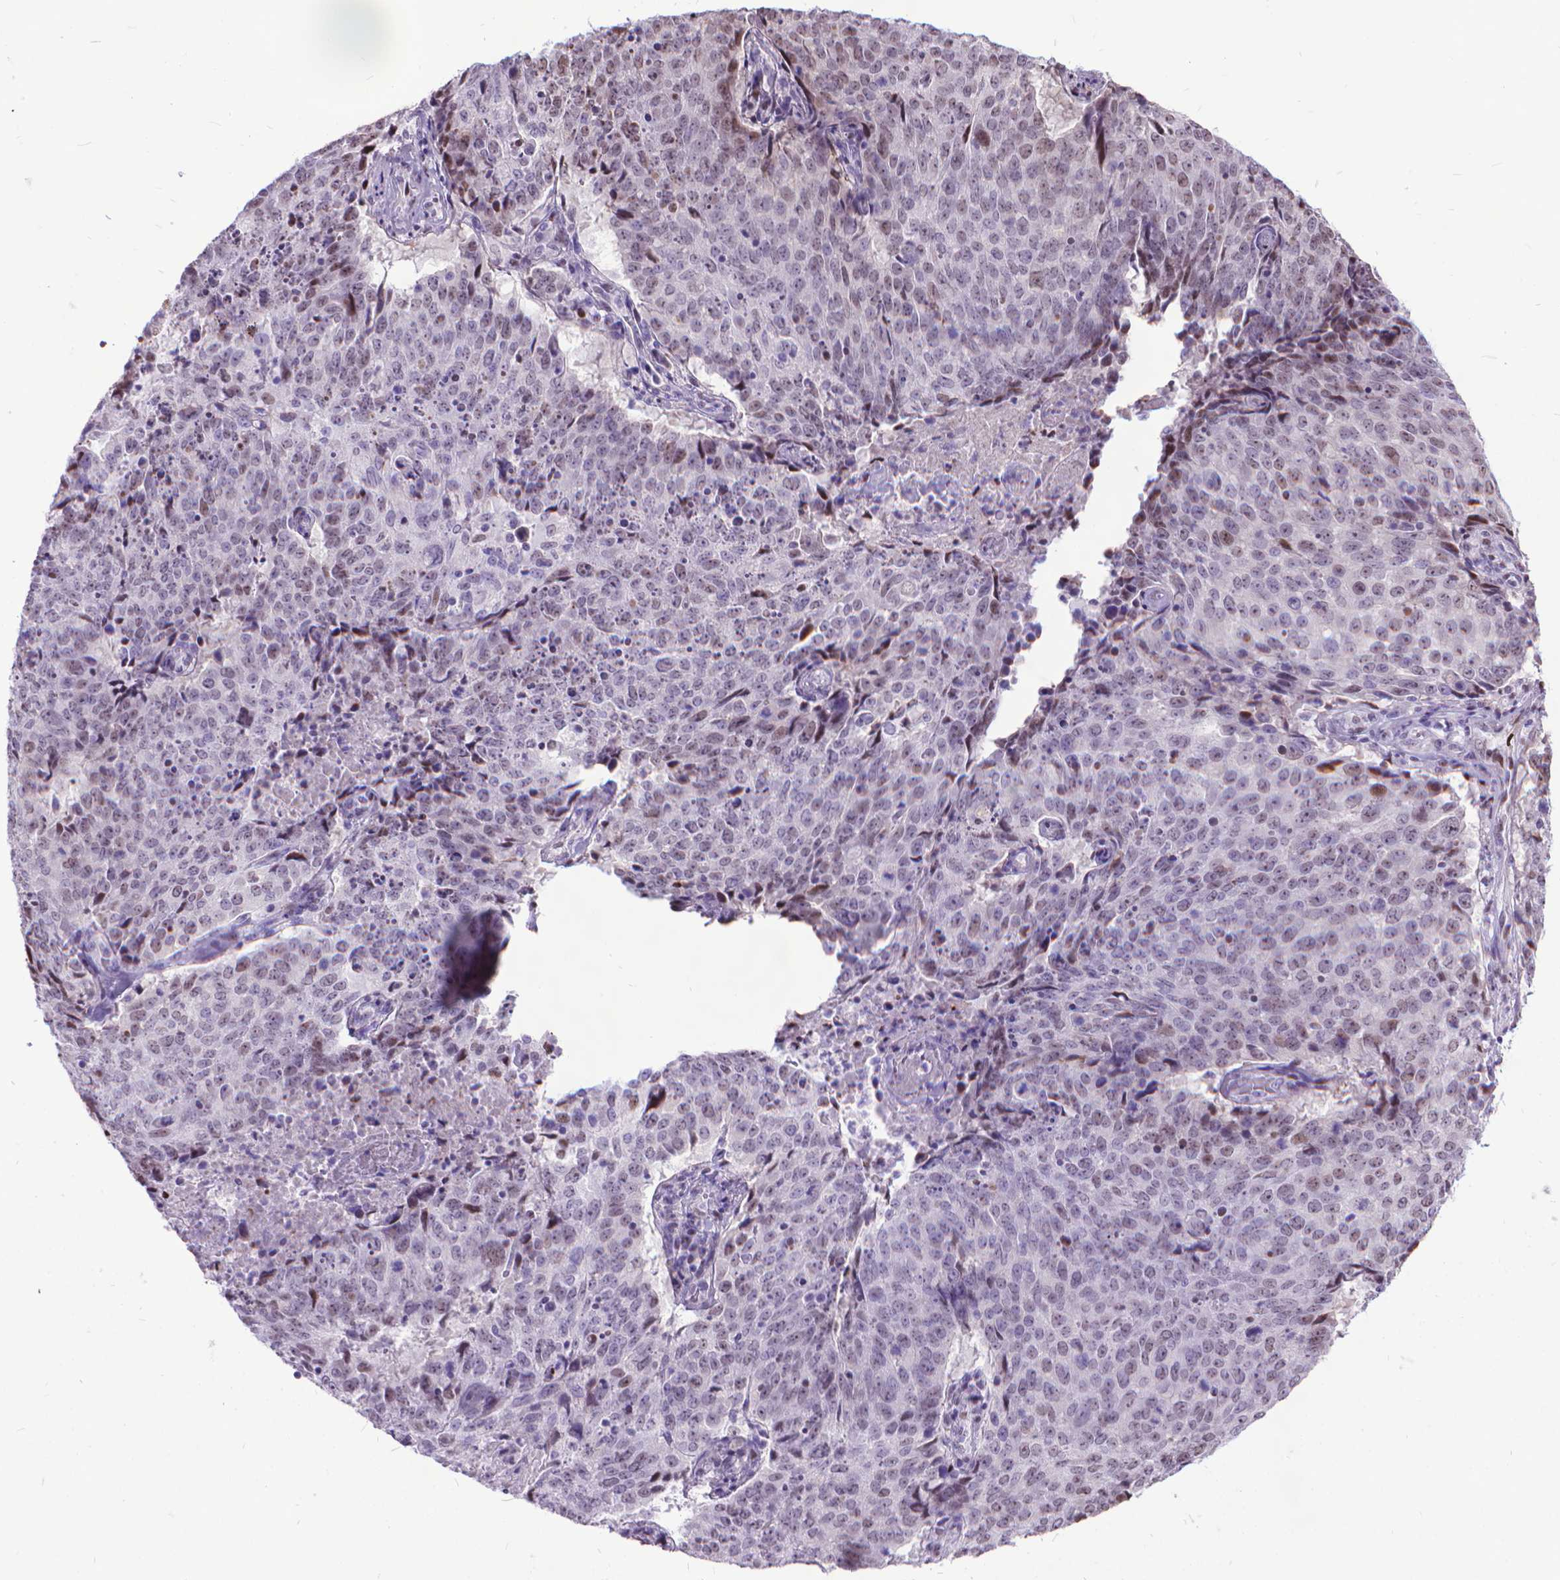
{"staining": {"intensity": "weak", "quantity": "<25%", "location": "nuclear"}, "tissue": "lung cancer", "cell_type": "Tumor cells", "image_type": "cancer", "snomed": [{"axis": "morphology", "description": "Normal tissue, NOS"}, {"axis": "morphology", "description": "Squamous cell carcinoma, NOS"}, {"axis": "topography", "description": "Bronchus"}, {"axis": "topography", "description": "Lung"}], "caption": "The micrograph displays no significant positivity in tumor cells of lung cancer (squamous cell carcinoma). (IHC, brightfield microscopy, high magnification).", "gene": "POLE4", "patient": {"sex": "male", "age": 64}}